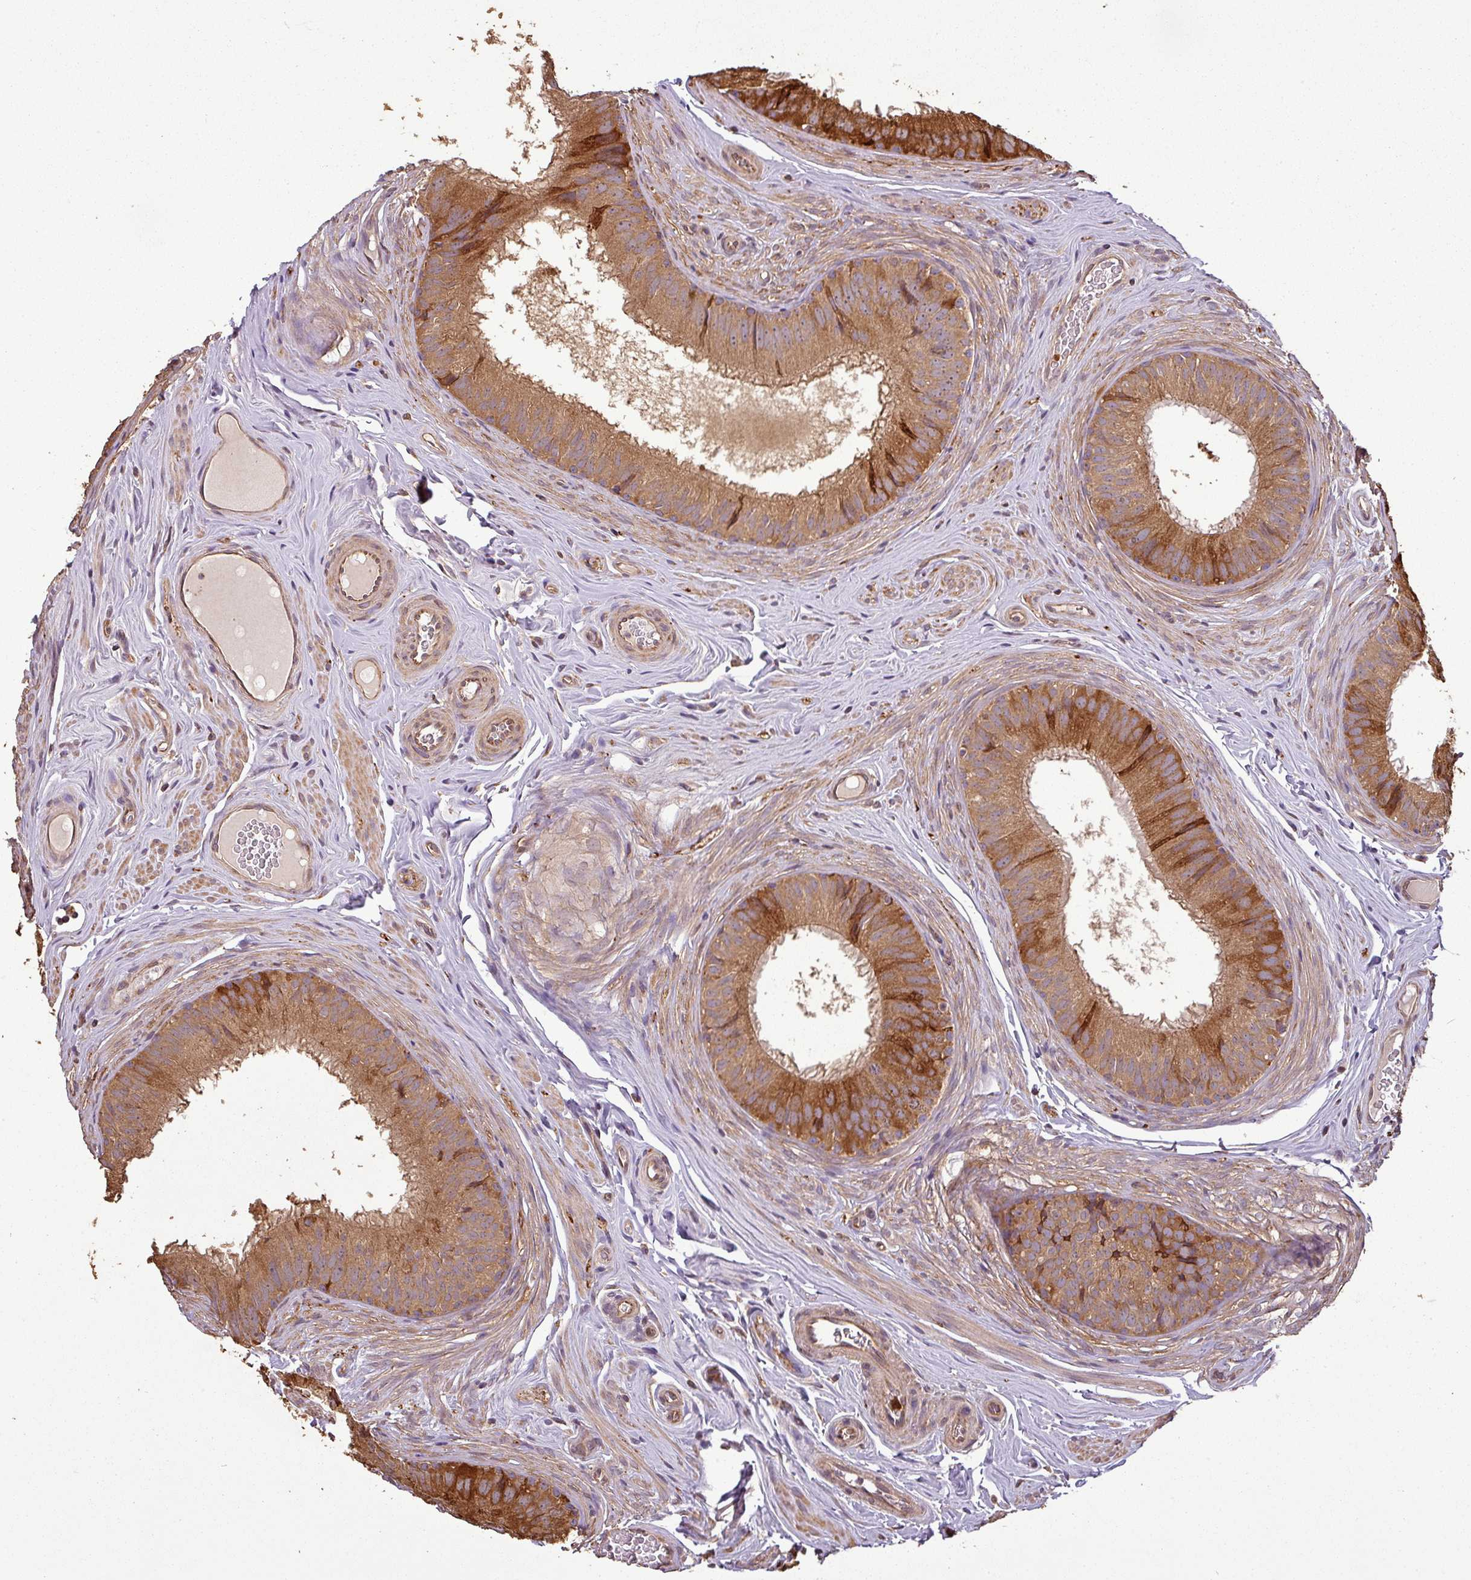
{"staining": {"intensity": "strong", "quantity": "25%-75%", "location": "cytoplasmic/membranous"}, "tissue": "epididymis", "cell_type": "Glandular cells", "image_type": "normal", "snomed": [{"axis": "morphology", "description": "Normal tissue, NOS"}, {"axis": "topography", "description": "Epididymis, spermatic cord, NOS"}], "caption": "Immunohistochemical staining of unremarkable epididymis demonstrates strong cytoplasmic/membranous protein staining in approximately 25%-75% of glandular cells. Using DAB (brown) and hematoxylin (blue) stains, captured at high magnification using brightfield microscopy.", "gene": "PLEKHM1", "patient": {"sex": "male", "age": 25}}